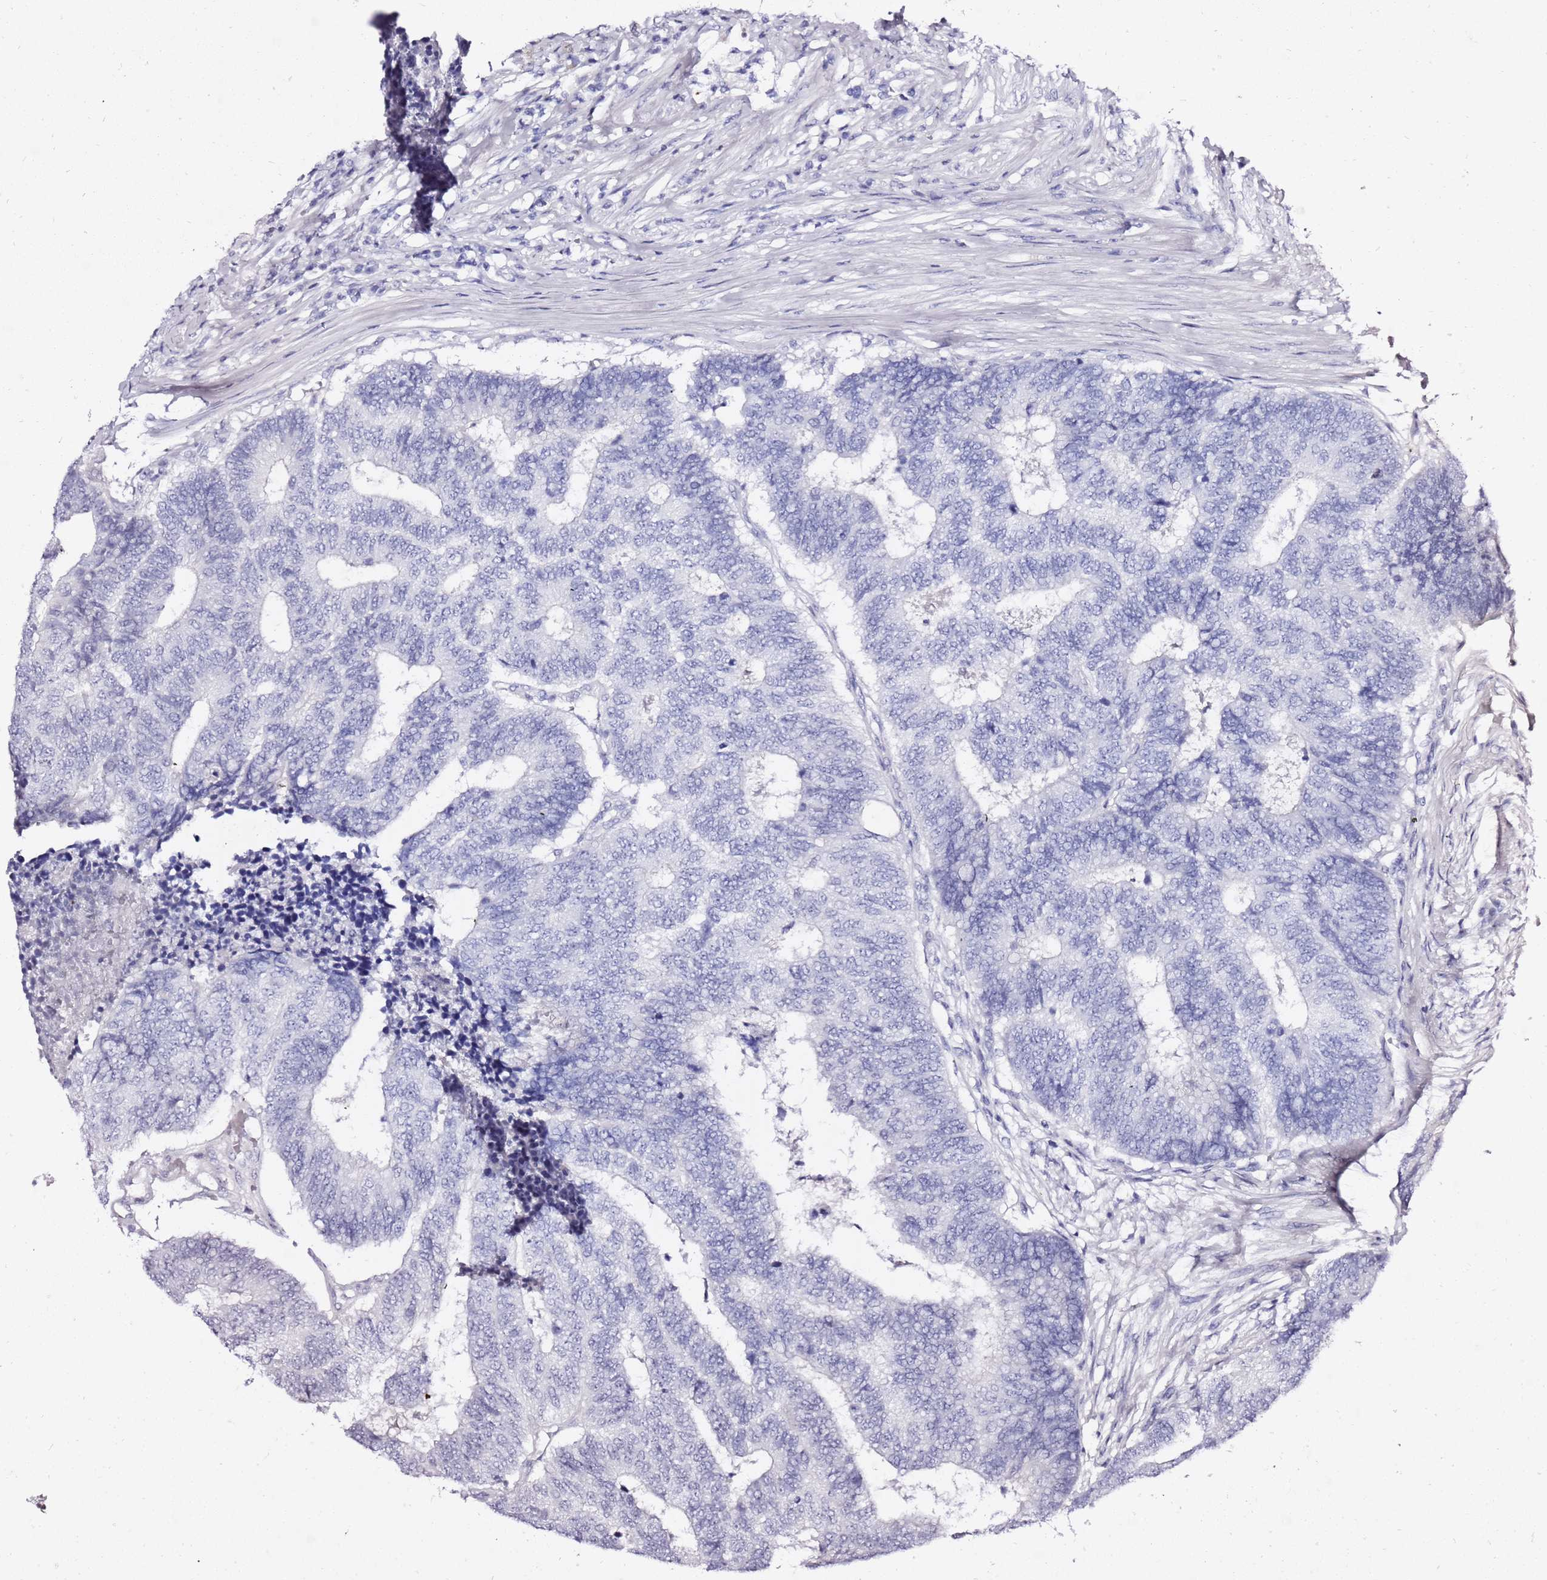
{"staining": {"intensity": "negative", "quantity": "none", "location": "none"}, "tissue": "colorectal cancer", "cell_type": "Tumor cells", "image_type": "cancer", "snomed": [{"axis": "morphology", "description": "Adenocarcinoma, NOS"}, {"axis": "topography", "description": "Colon"}], "caption": "Immunohistochemical staining of colorectal cancer shows no significant expression in tumor cells.", "gene": "LIPF", "patient": {"sex": "female", "age": 67}}